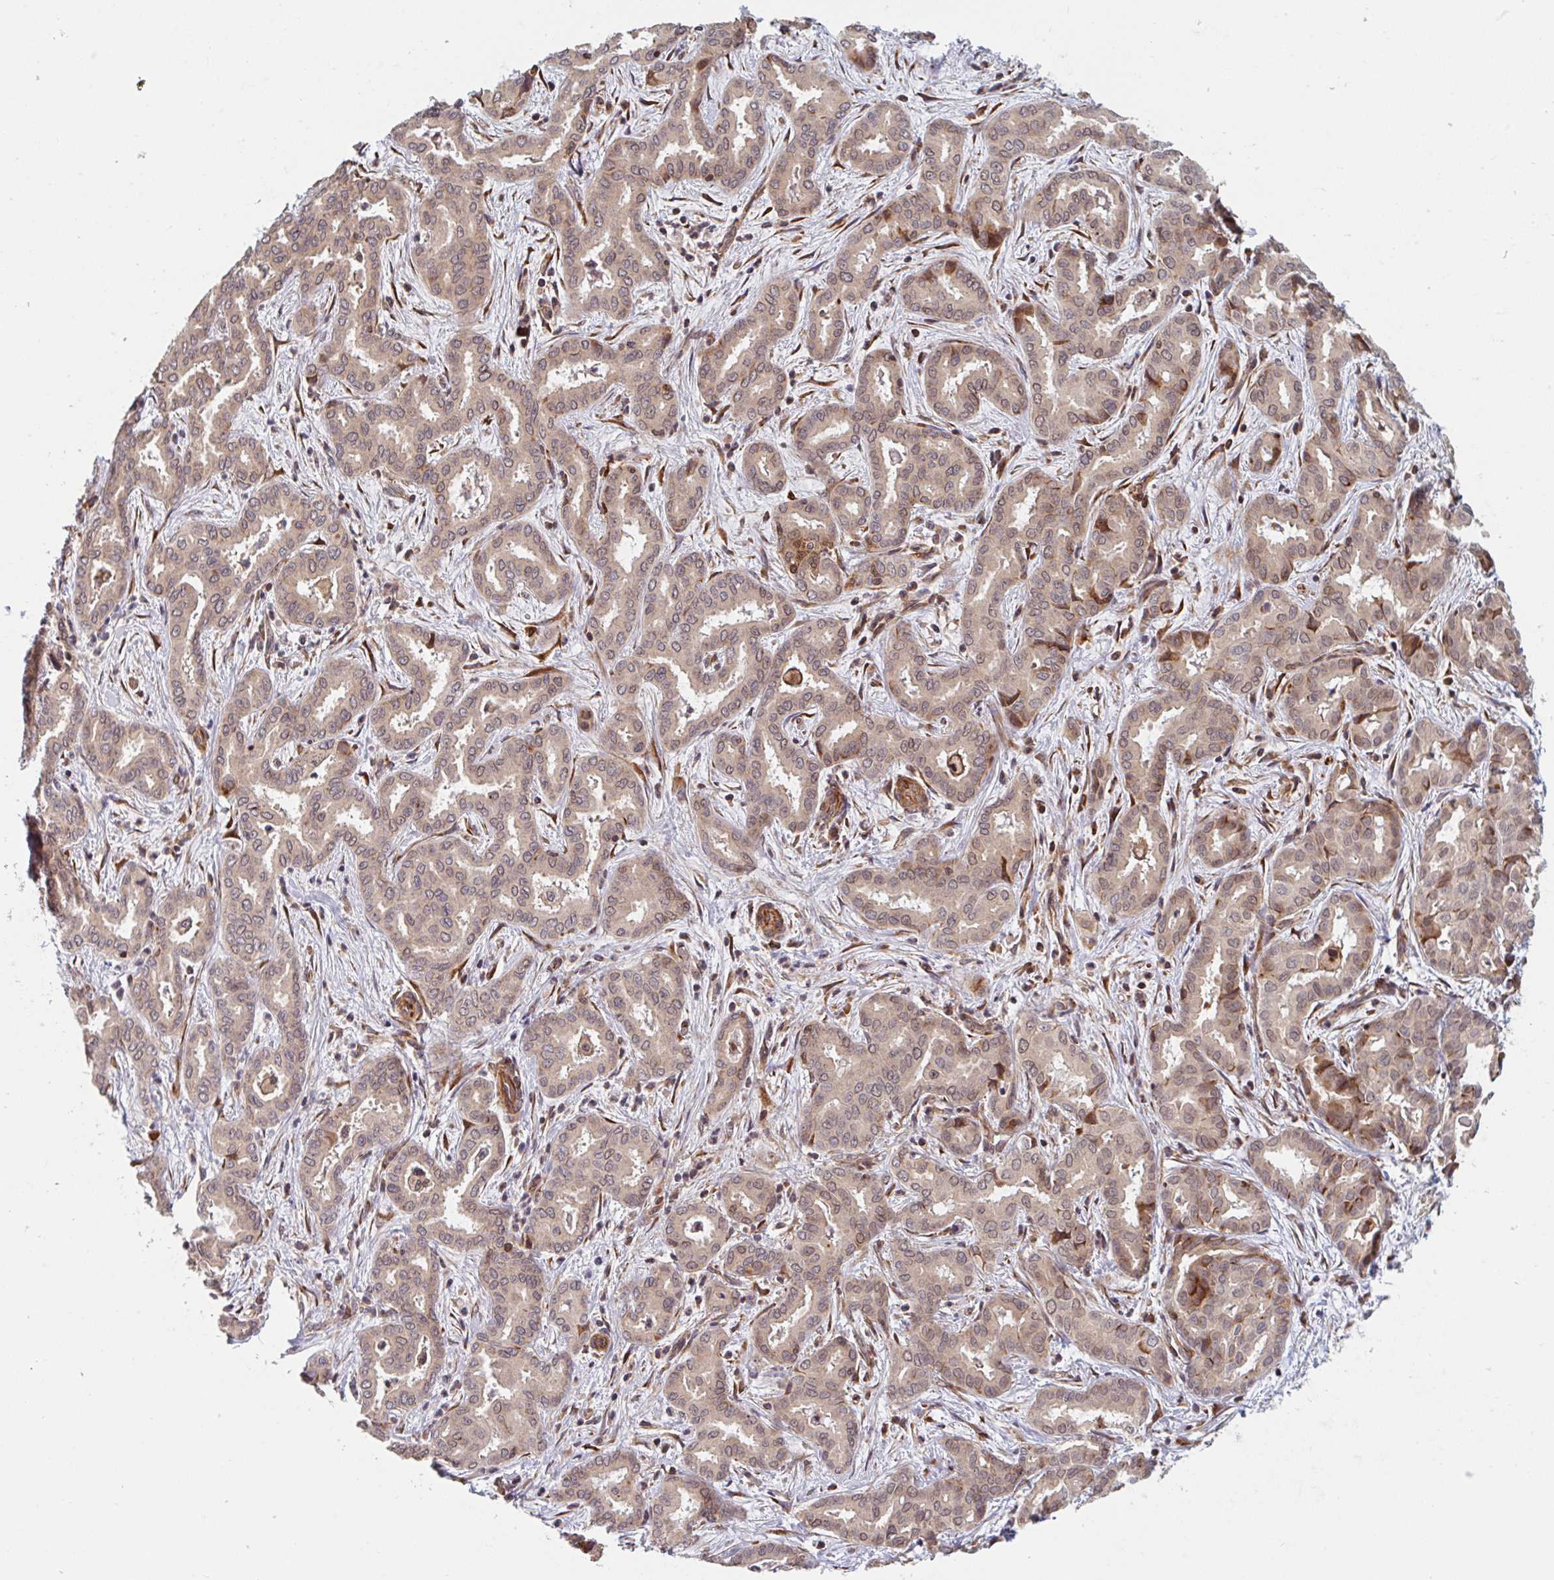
{"staining": {"intensity": "weak", "quantity": ">75%", "location": "cytoplasmic/membranous,nuclear"}, "tissue": "liver cancer", "cell_type": "Tumor cells", "image_type": "cancer", "snomed": [{"axis": "morphology", "description": "Cholangiocarcinoma"}, {"axis": "topography", "description": "Liver"}], "caption": "A brown stain labels weak cytoplasmic/membranous and nuclear expression of a protein in human liver cholangiocarcinoma tumor cells.", "gene": "NUB1", "patient": {"sex": "female", "age": 64}}